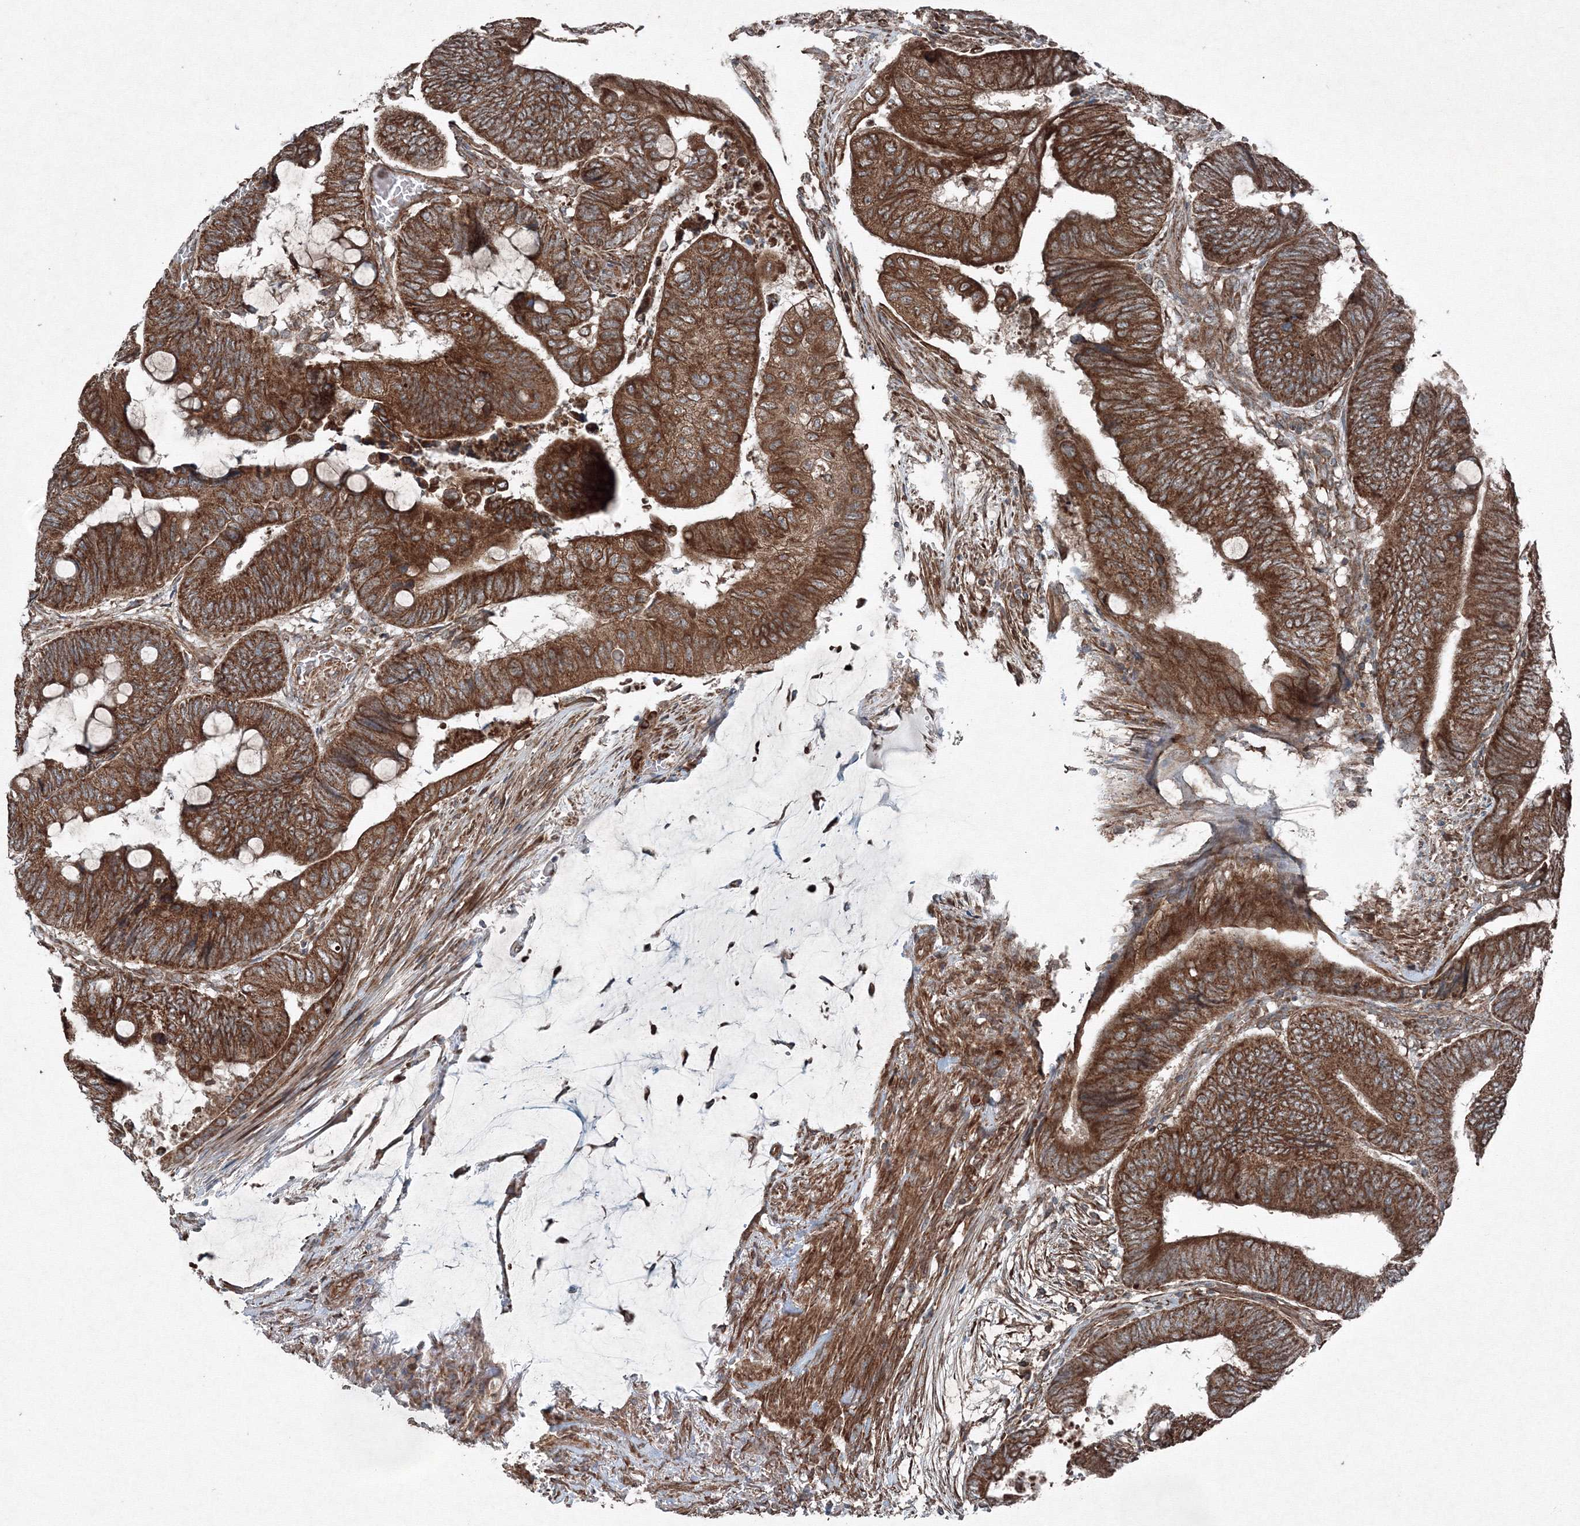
{"staining": {"intensity": "strong", "quantity": ">75%", "location": "cytoplasmic/membranous"}, "tissue": "colorectal cancer", "cell_type": "Tumor cells", "image_type": "cancer", "snomed": [{"axis": "morphology", "description": "Normal tissue, NOS"}, {"axis": "morphology", "description": "Adenocarcinoma, NOS"}, {"axis": "topography", "description": "Rectum"}, {"axis": "topography", "description": "Peripheral nerve tissue"}], "caption": "Protein positivity by immunohistochemistry (IHC) exhibits strong cytoplasmic/membranous positivity in approximately >75% of tumor cells in colorectal cancer.", "gene": "COPS7B", "patient": {"sex": "male", "age": 92}}